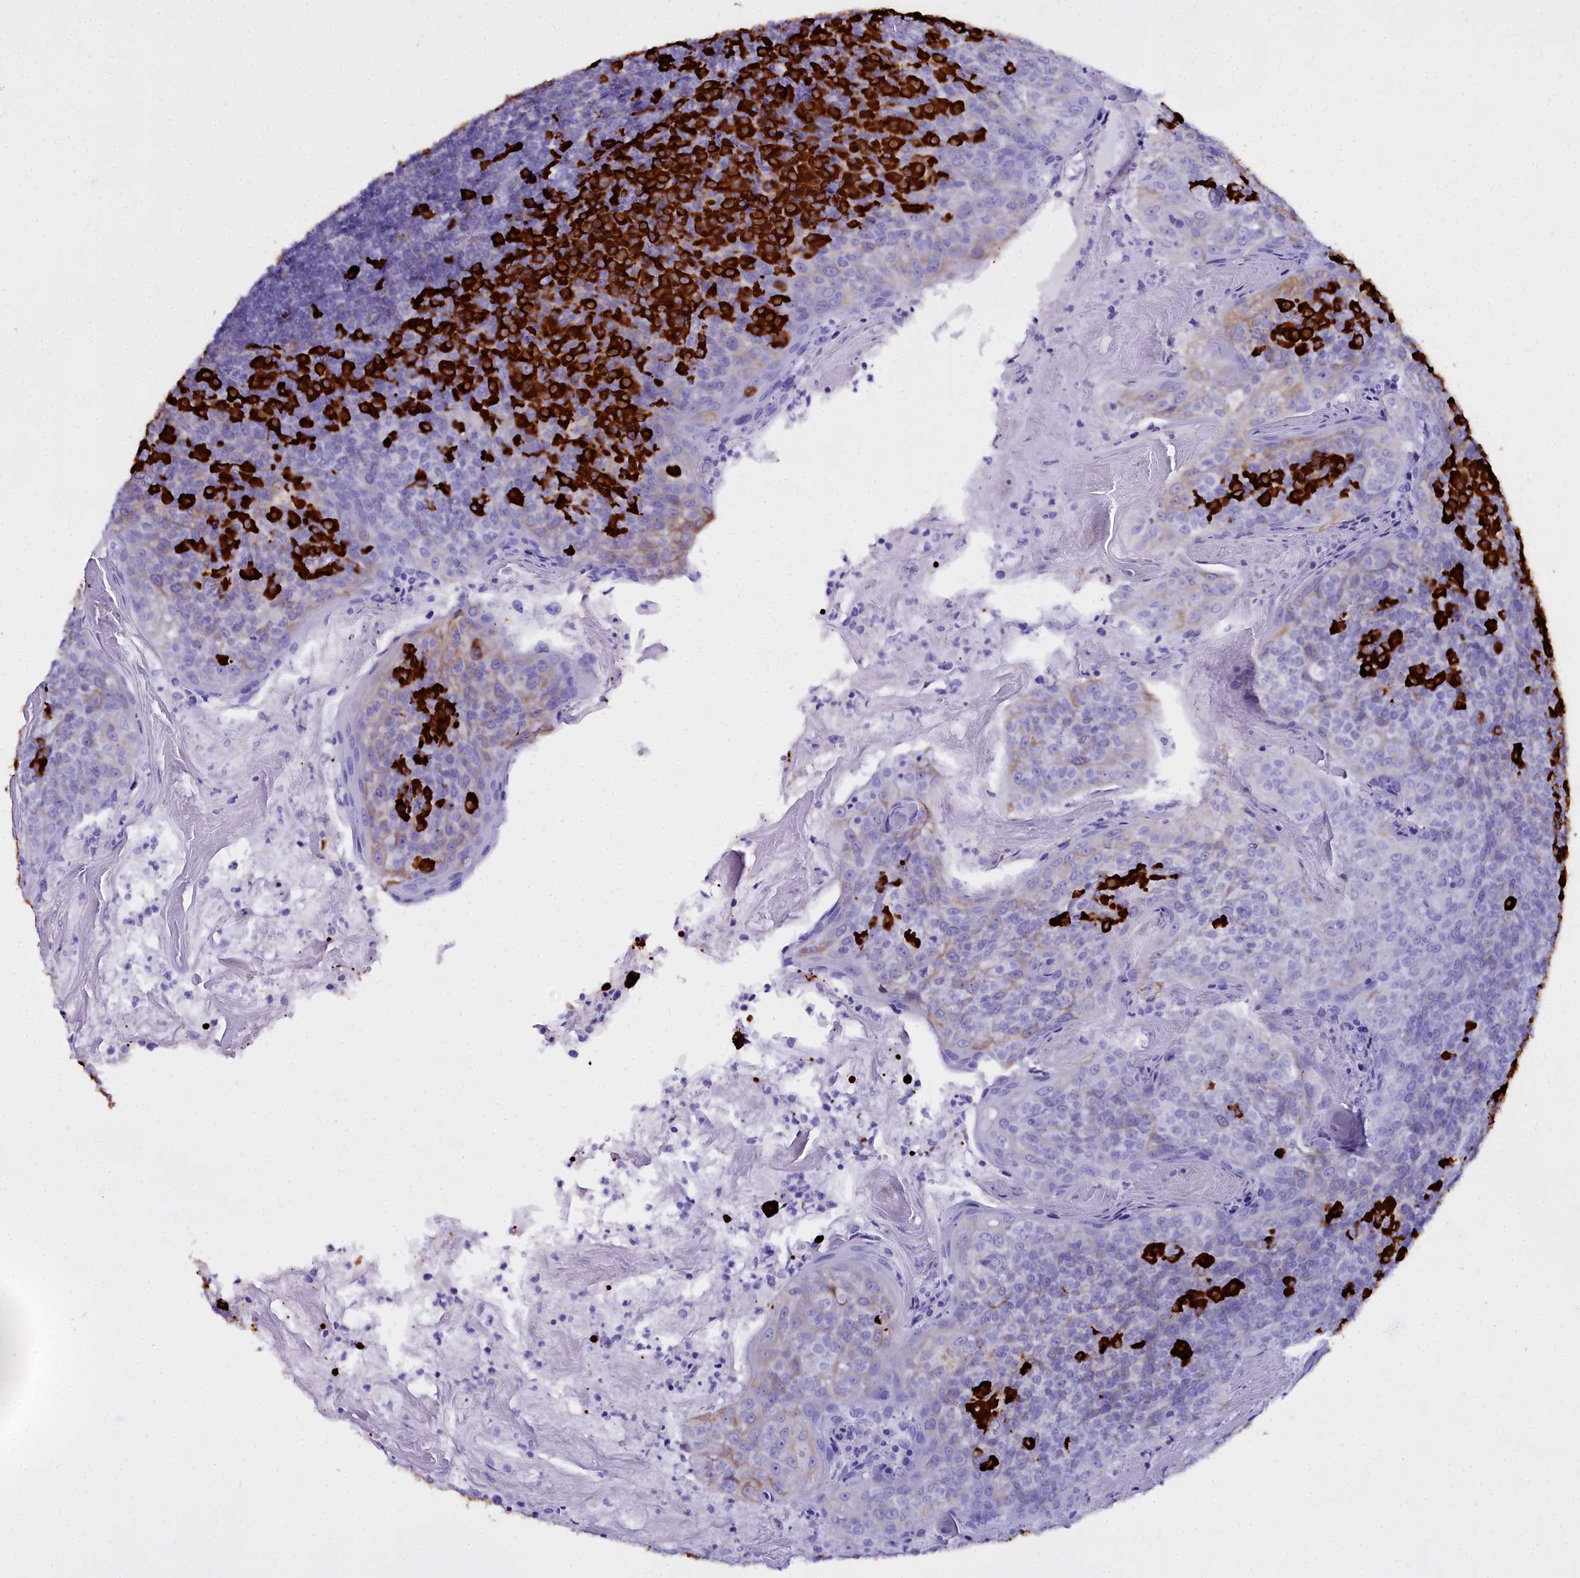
{"staining": {"intensity": "strong", "quantity": "<25%", "location": "cytoplasmic/membranous"}, "tissue": "tonsil", "cell_type": "Germinal center cells", "image_type": "normal", "snomed": [{"axis": "morphology", "description": "Normal tissue, NOS"}, {"axis": "topography", "description": "Tonsil"}], "caption": "Benign tonsil was stained to show a protein in brown. There is medium levels of strong cytoplasmic/membranous expression in approximately <25% of germinal center cells. The staining is performed using DAB (3,3'-diaminobenzidine) brown chromogen to label protein expression. The nuclei are counter-stained blue using hematoxylin.", "gene": "TXNDC5", "patient": {"sex": "female", "age": 10}}